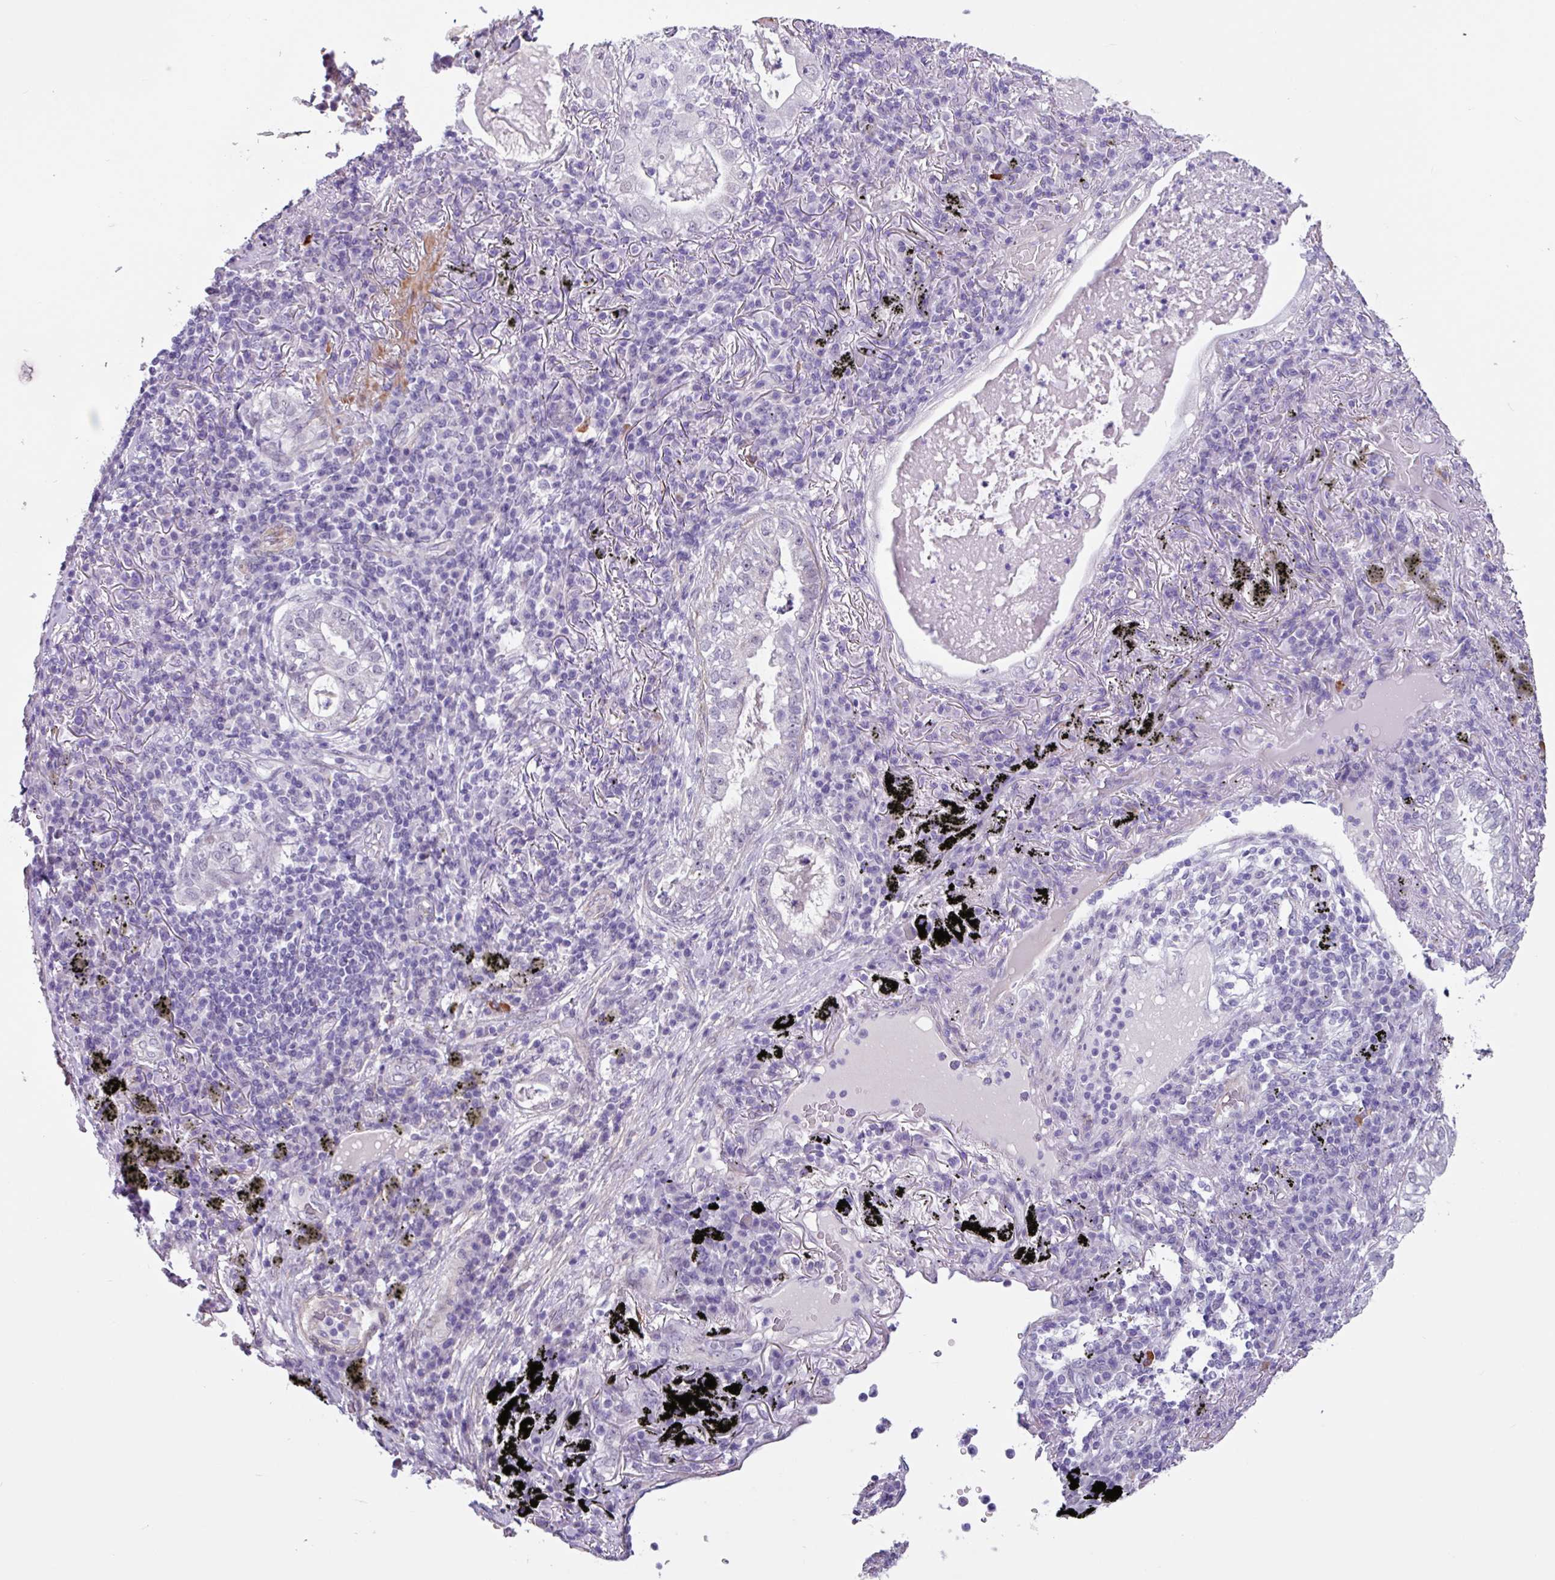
{"staining": {"intensity": "negative", "quantity": "none", "location": "none"}, "tissue": "lung cancer", "cell_type": "Tumor cells", "image_type": "cancer", "snomed": [{"axis": "morphology", "description": "Adenocarcinoma, NOS"}, {"axis": "topography", "description": "Lung"}], "caption": "An image of lung cancer (adenocarcinoma) stained for a protein exhibits no brown staining in tumor cells.", "gene": "OTX1", "patient": {"sex": "female", "age": 73}}